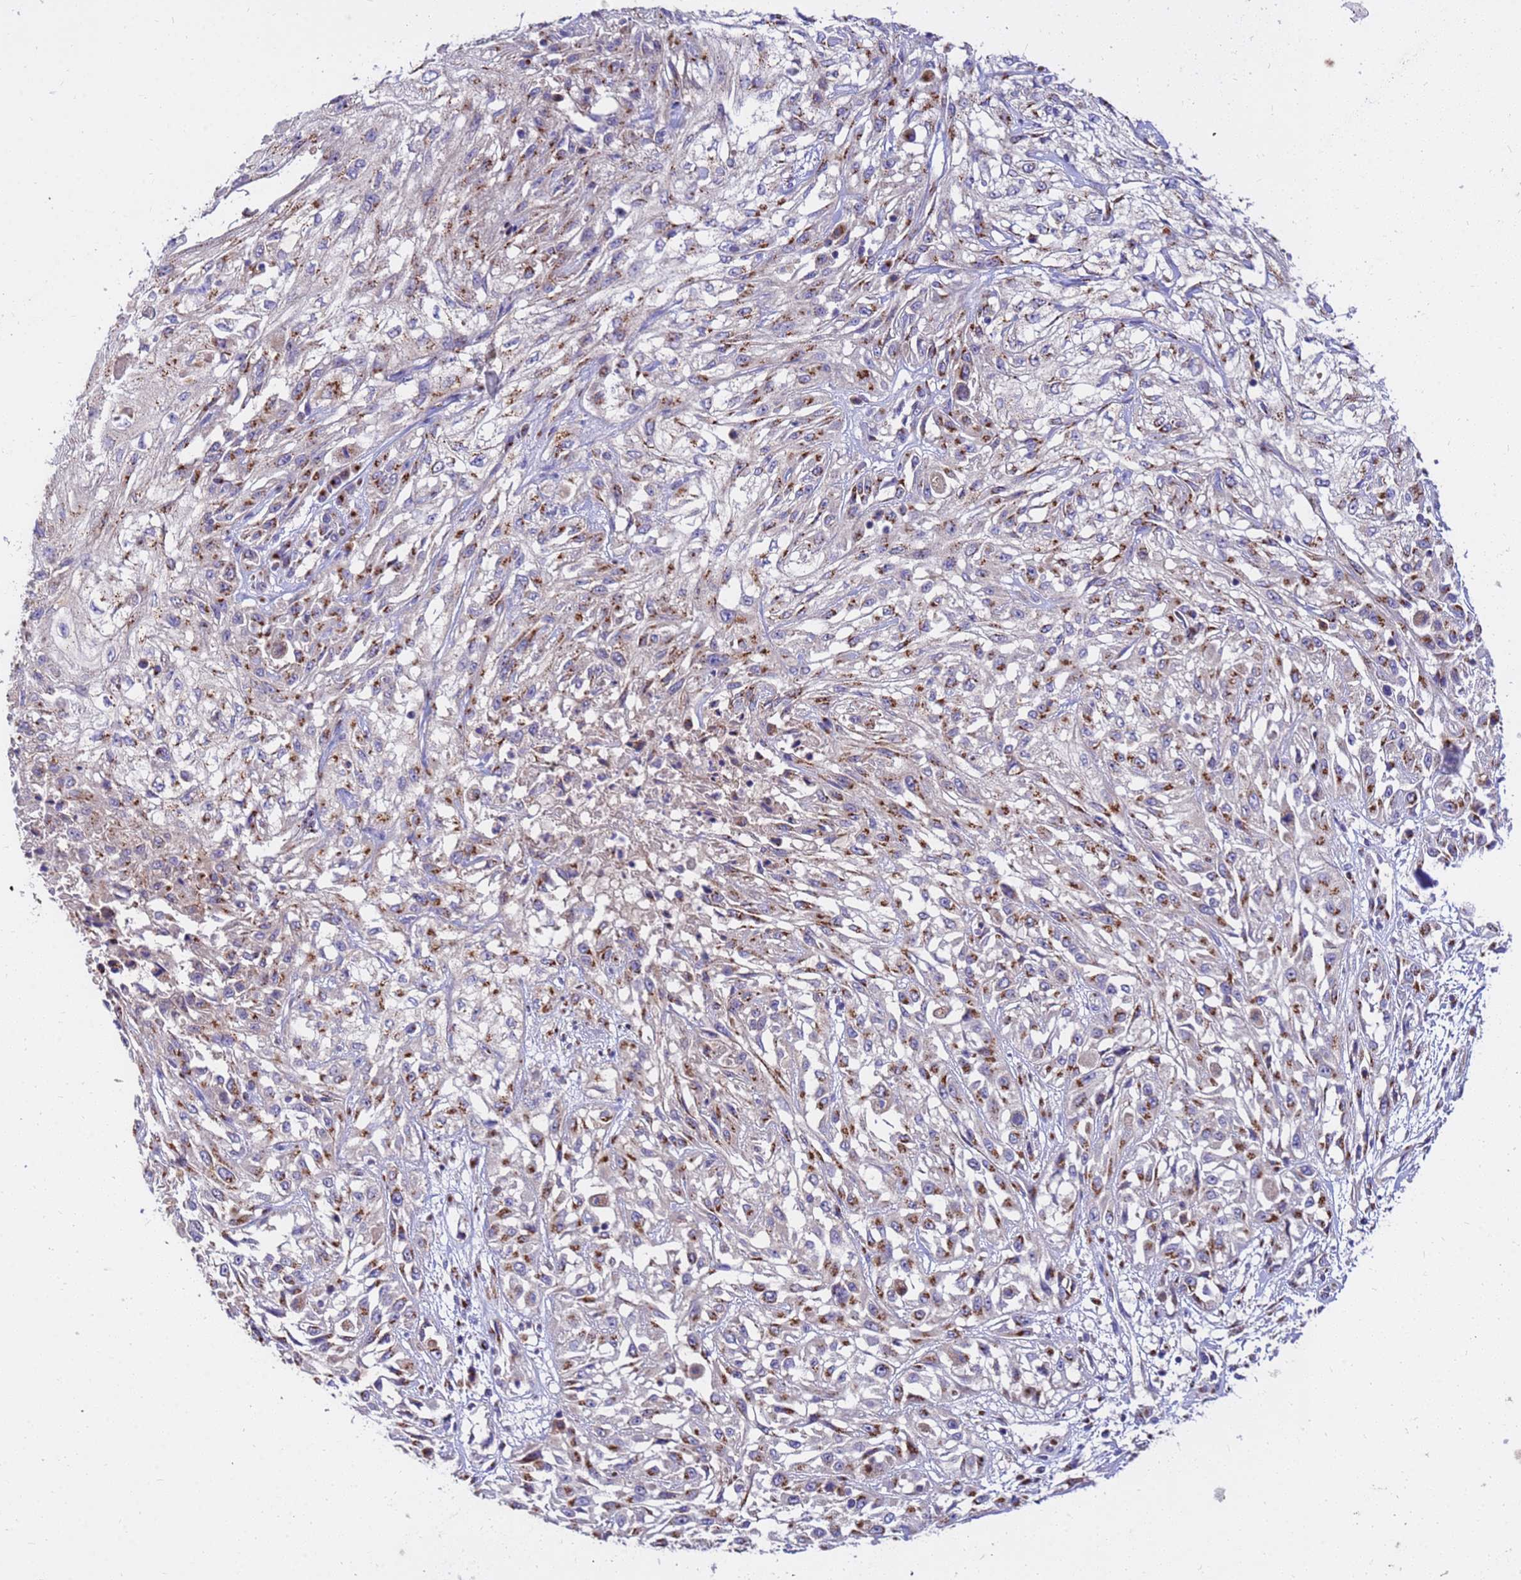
{"staining": {"intensity": "moderate", "quantity": ">75%", "location": "cytoplasmic/membranous"}, "tissue": "skin cancer", "cell_type": "Tumor cells", "image_type": "cancer", "snomed": [{"axis": "morphology", "description": "Squamous cell carcinoma, NOS"}, {"axis": "morphology", "description": "Squamous cell carcinoma, metastatic, NOS"}, {"axis": "topography", "description": "Skin"}, {"axis": "topography", "description": "Lymph node"}], "caption": "Skin cancer (squamous cell carcinoma) tissue exhibits moderate cytoplasmic/membranous staining in about >75% of tumor cells, visualized by immunohistochemistry. The staining is performed using DAB brown chromogen to label protein expression. The nuclei are counter-stained blue using hematoxylin.", "gene": "HPS3", "patient": {"sex": "male", "age": 75}}